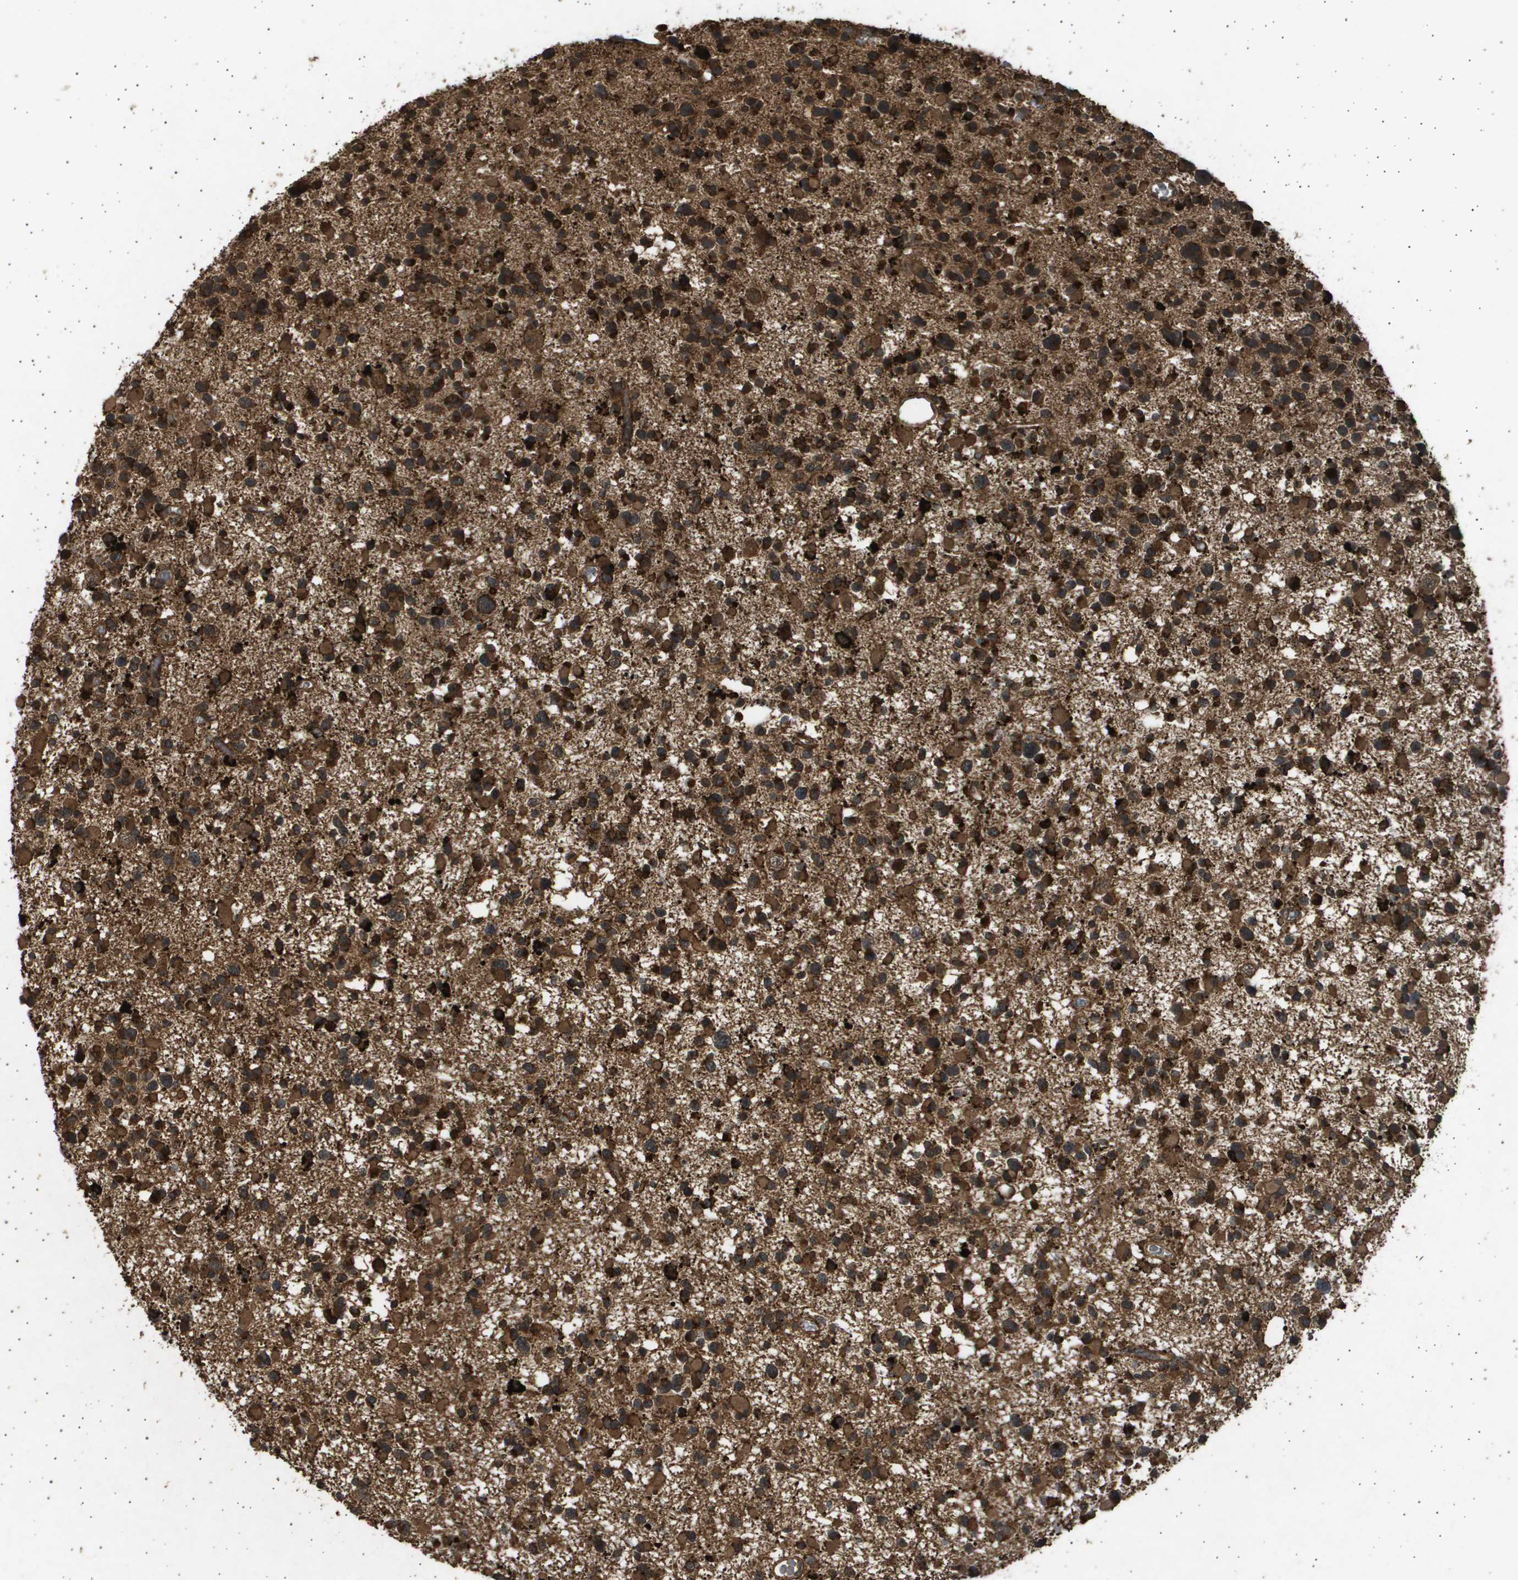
{"staining": {"intensity": "strong", "quantity": ">75%", "location": "cytoplasmic/membranous"}, "tissue": "glioma", "cell_type": "Tumor cells", "image_type": "cancer", "snomed": [{"axis": "morphology", "description": "Glioma, malignant, Low grade"}, {"axis": "topography", "description": "Brain"}], "caption": "An image of glioma stained for a protein reveals strong cytoplasmic/membranous brown staining in tumor cells. (Brightfield microscopy of DAB IHC at high magnification).", "gene": "TNRC6A", "patient": {"sex": "female", "age": 22}}